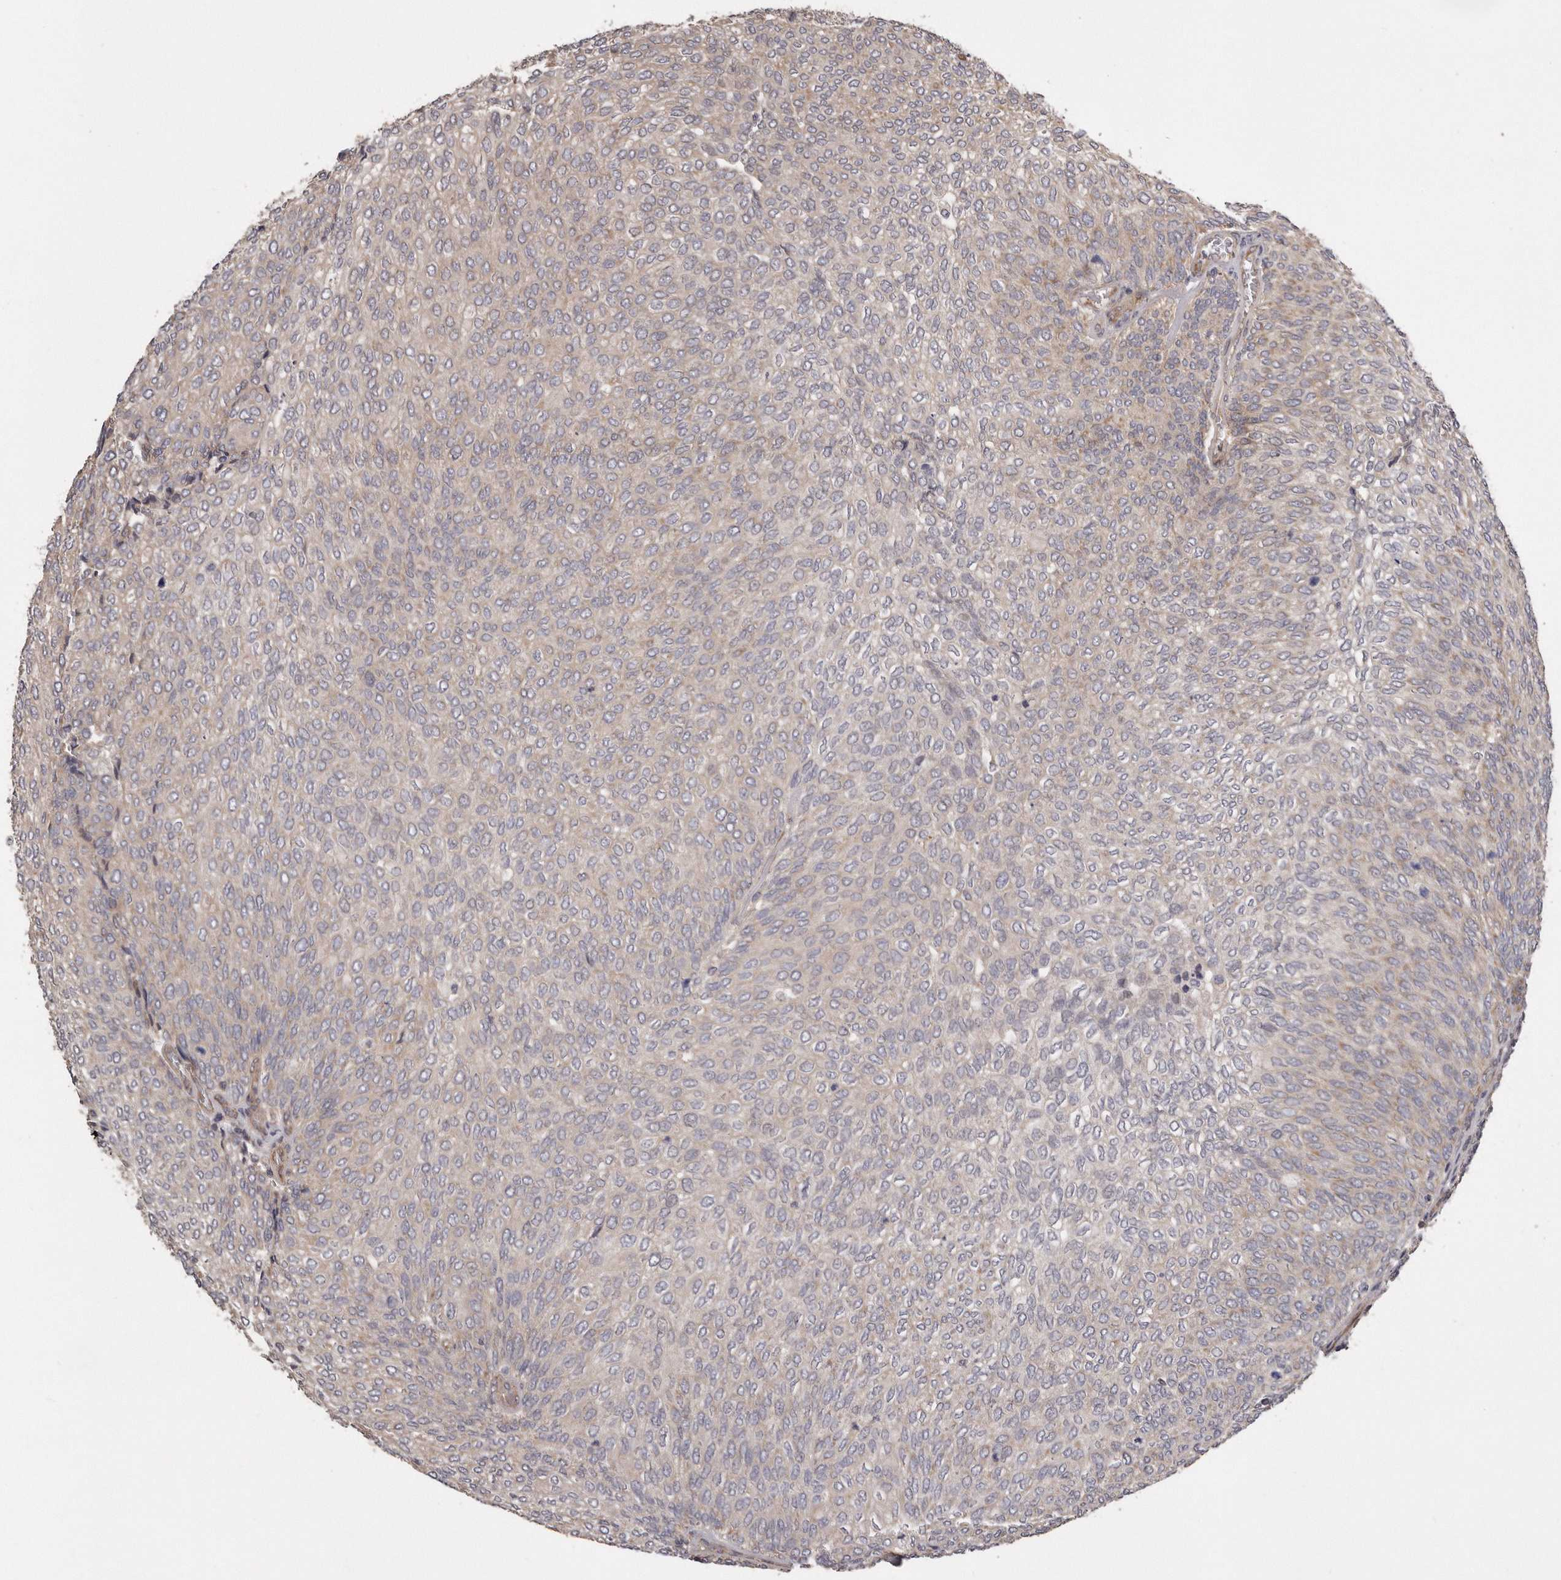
{"staining": {"intensity": "moderate", "quantity": "<25%", "location": "cytoplasmic/membranous"}, "tissue": "urothelial cancer", "cell_type": "Tumor cells", "image_type": "cancer", "snomed": [{"axis": "morphology", "description": "Urothelial carcinoma, Low grade"}, {"axis": "topography", "description": "Urinary bladder"}], "caption": "Low-grade urothelial carcinoma tissue demonstrates moderate cytoplasmic/membranous positivity in approximately <25% of tumor cells", "gene": "ARMCX1", "patient": {"sex": "female", "age": 79}}